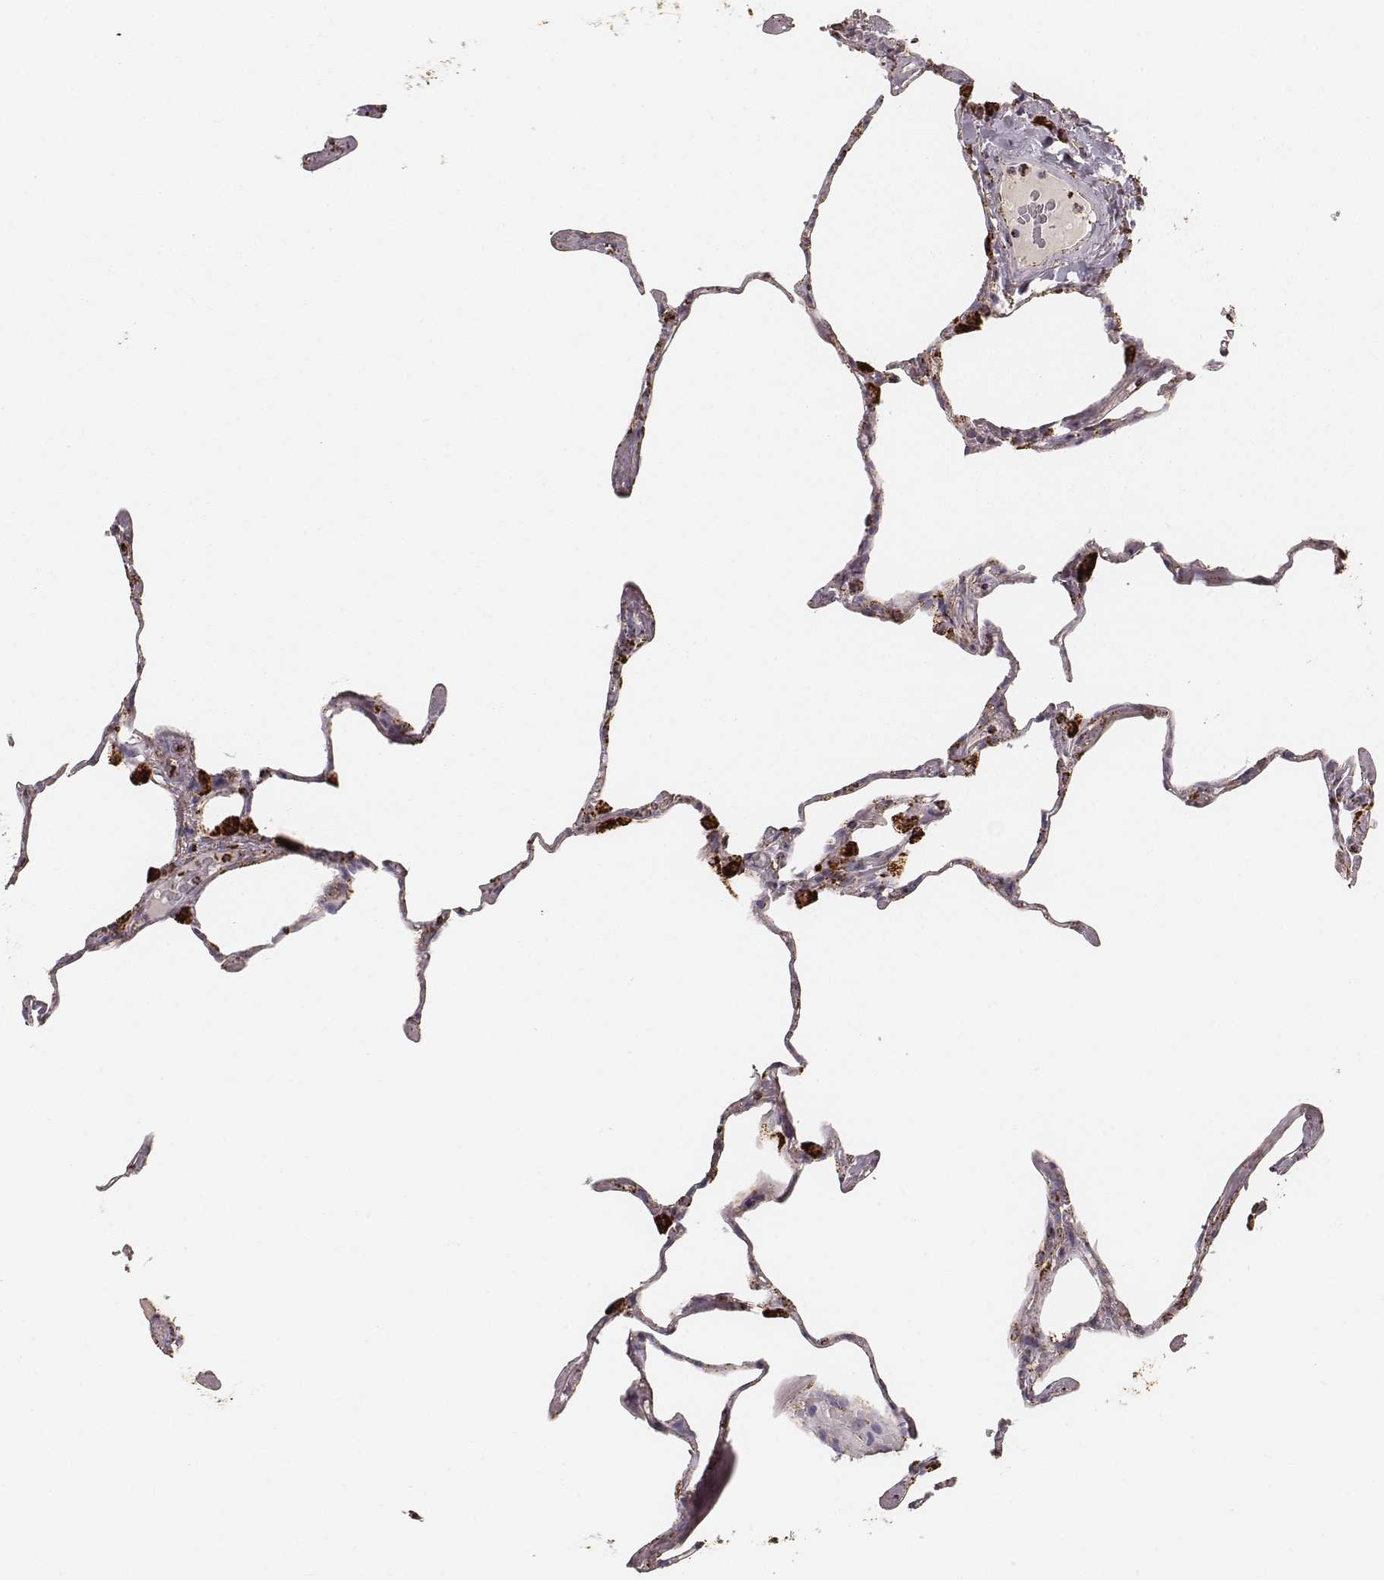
{"staining": {"intensity": "strong", "quantity": "25%-75%", "location": "nuclear"}, "tissue": "lung", "cell_type": "Alveolar cells", "image_type": "normal", "snomed": [{"axis": "morphology", "description": "Normal tissue, NOS"}, {"axis": "topography", "description": "Lung"}], "caption": "Immunohistochemistry (IHC) (DAB (3,3'-diaminobenzidine)) staining of unremarkable lung displays strong nuclear protein expression in approximately 25%-75% of alveolar cells.", "gene": "CS", "patient": {"sex": "male", "age": 65}}